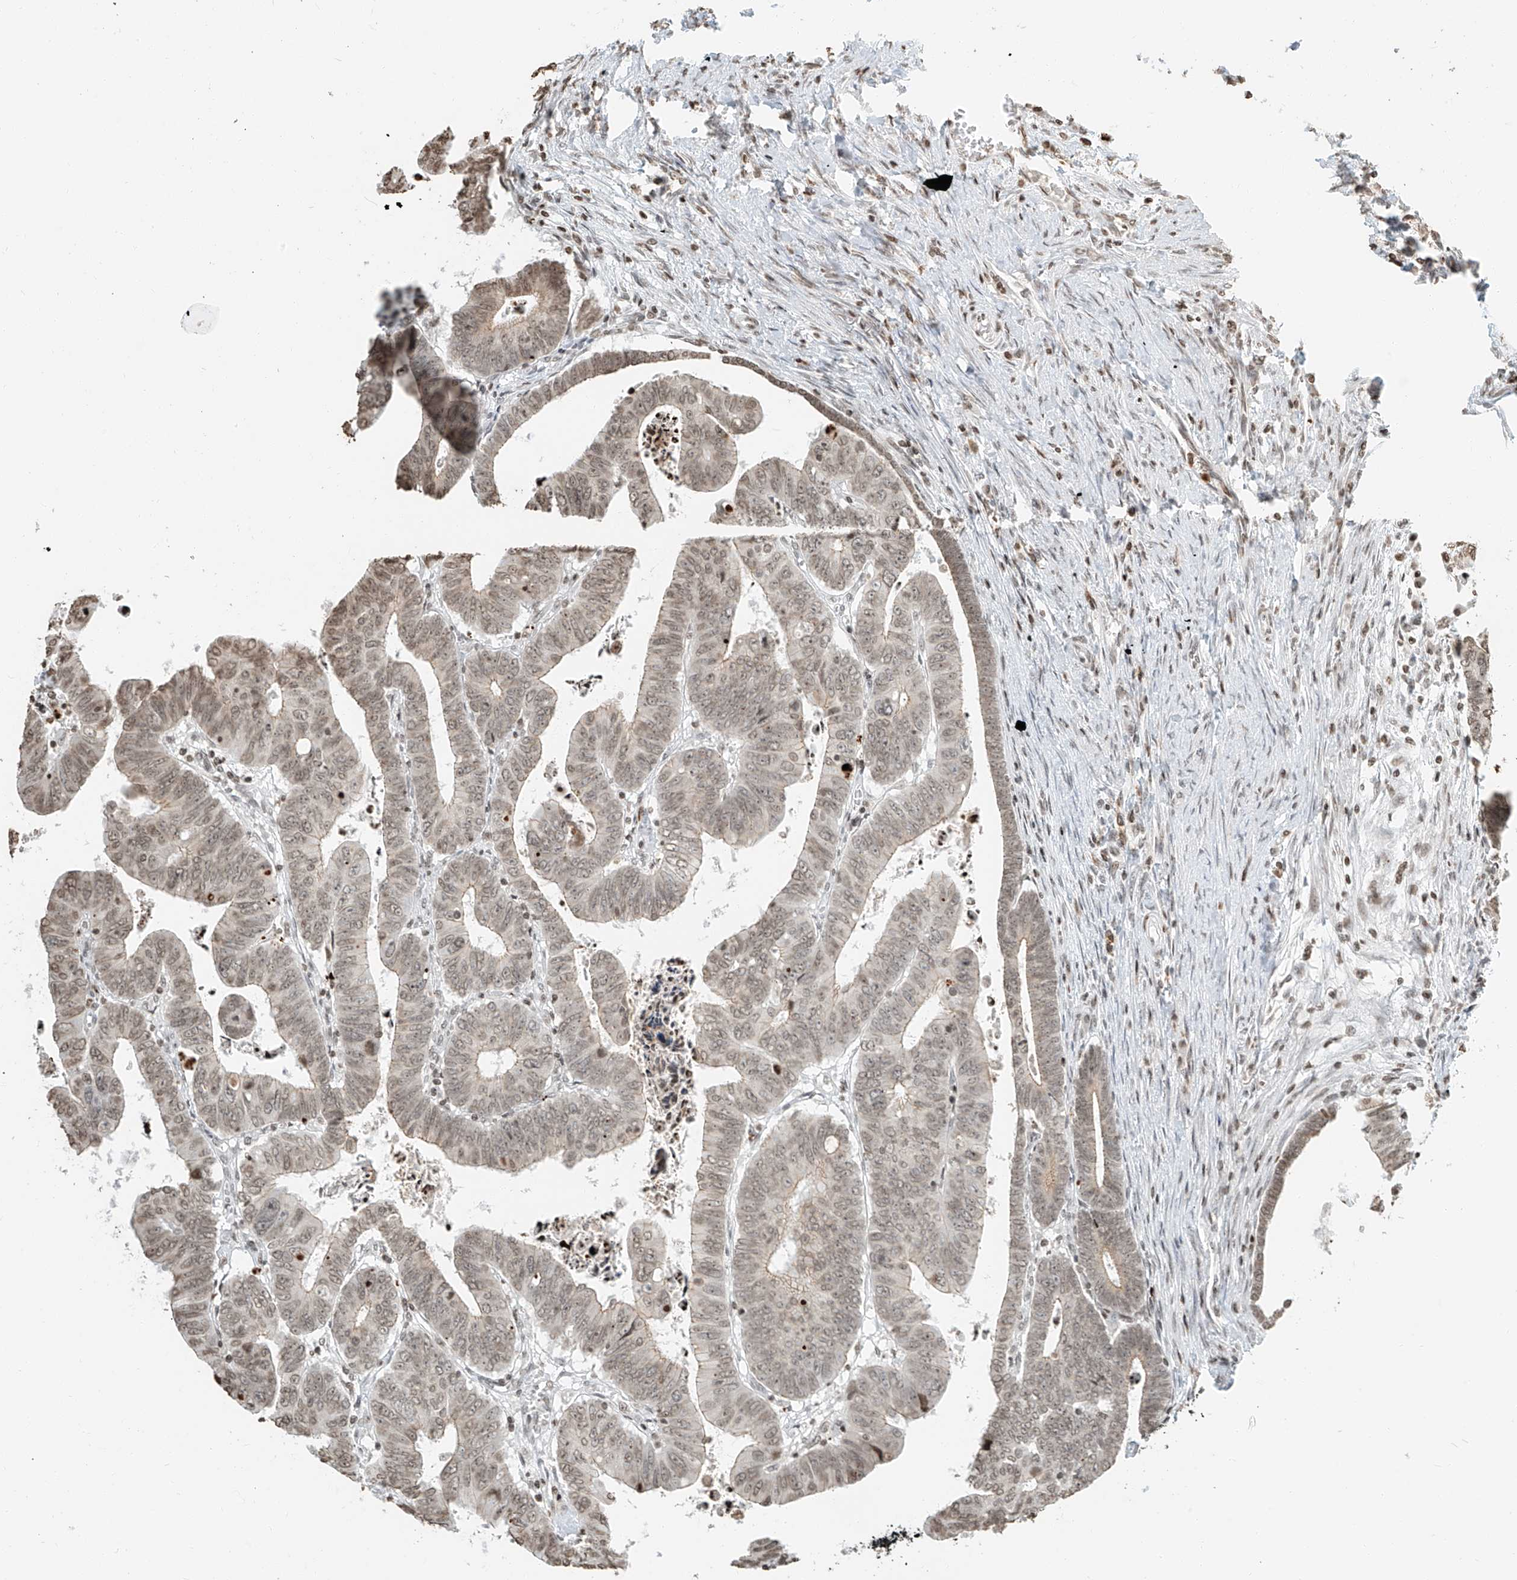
{"staining": {"intensity": "weak", "quantity": ">75%", "location": "nuclear"}, "tissue": "colorectal cancer", "cell_type": "Tumor cells", "image_type": "cancer", "snomed": [{"axis": "morphology", "description": "Normal tissue, NOS"}, {"axis": "morphology", "description": "Adenocarcinoma, NOS"}, {"axis": "topography", "description": "Rectum"}], "caption": "Colorectal adenocarcinoma stained for a protein (brown) exhibits weak nuclear positive expression in approximately >75% of tumor cells.", "gene": "C17orf58", "patient": {"sex": "female", "age": 65}}